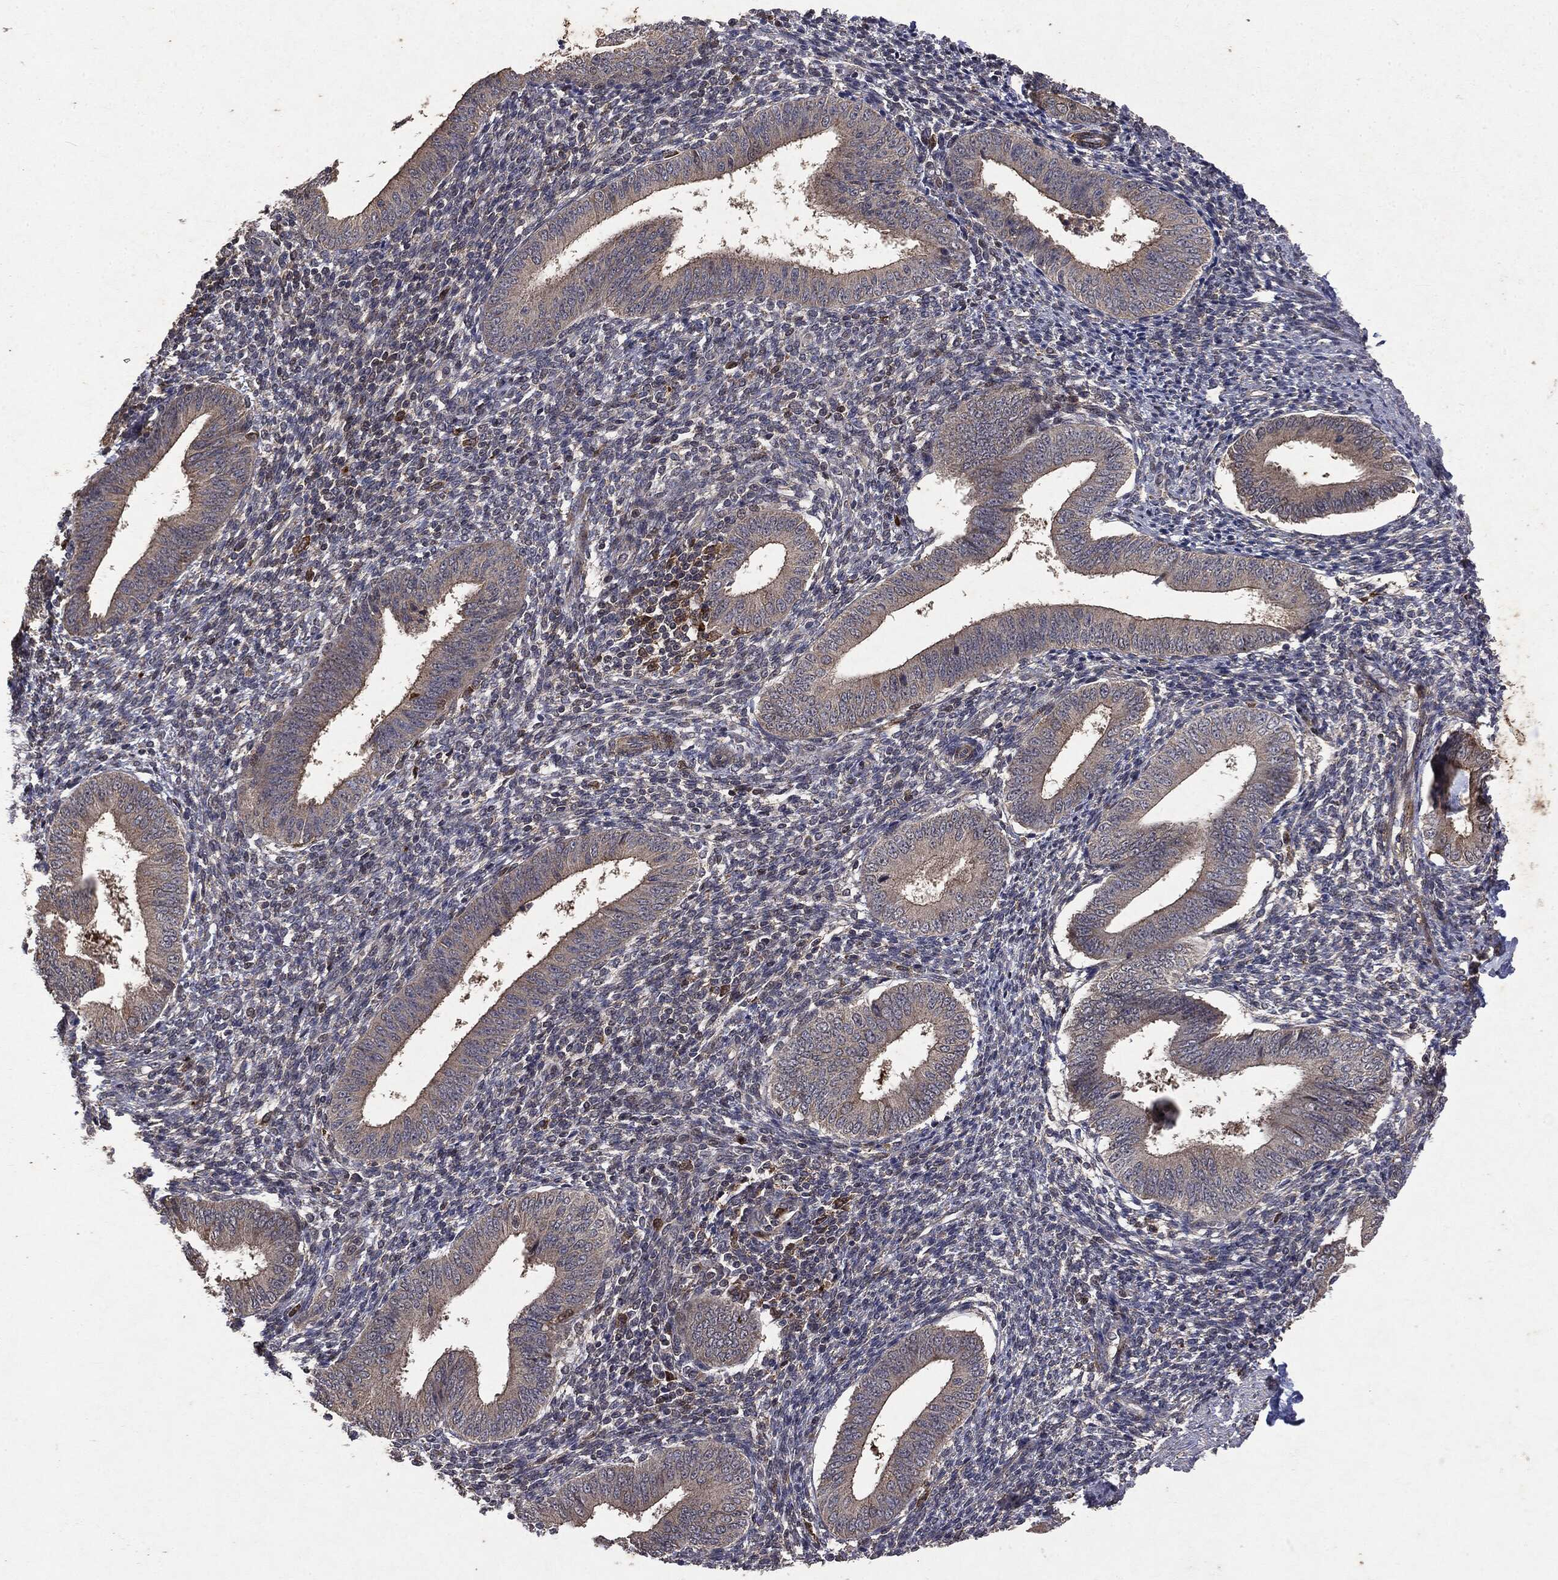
{"staining": {"intensity": "negative", "quantity": "none", "location": "none"}, "tissue": "endometrium", "cell_type": "Cells in endometrial stroma", "image_type": "normal", "snomed": [{"axis": "morphology", "description": "Normal tissue, NOS"}, {"axis": "topography", "description": "Endometrium"}], "caption": "Benign endometrium was stained to show a protein in brown. There is no significant staining in cells in endometrial stroma. Nuclei are stained in blue.", "gene": "PTEN", "patient": {"sex": "female", "age": 39}}